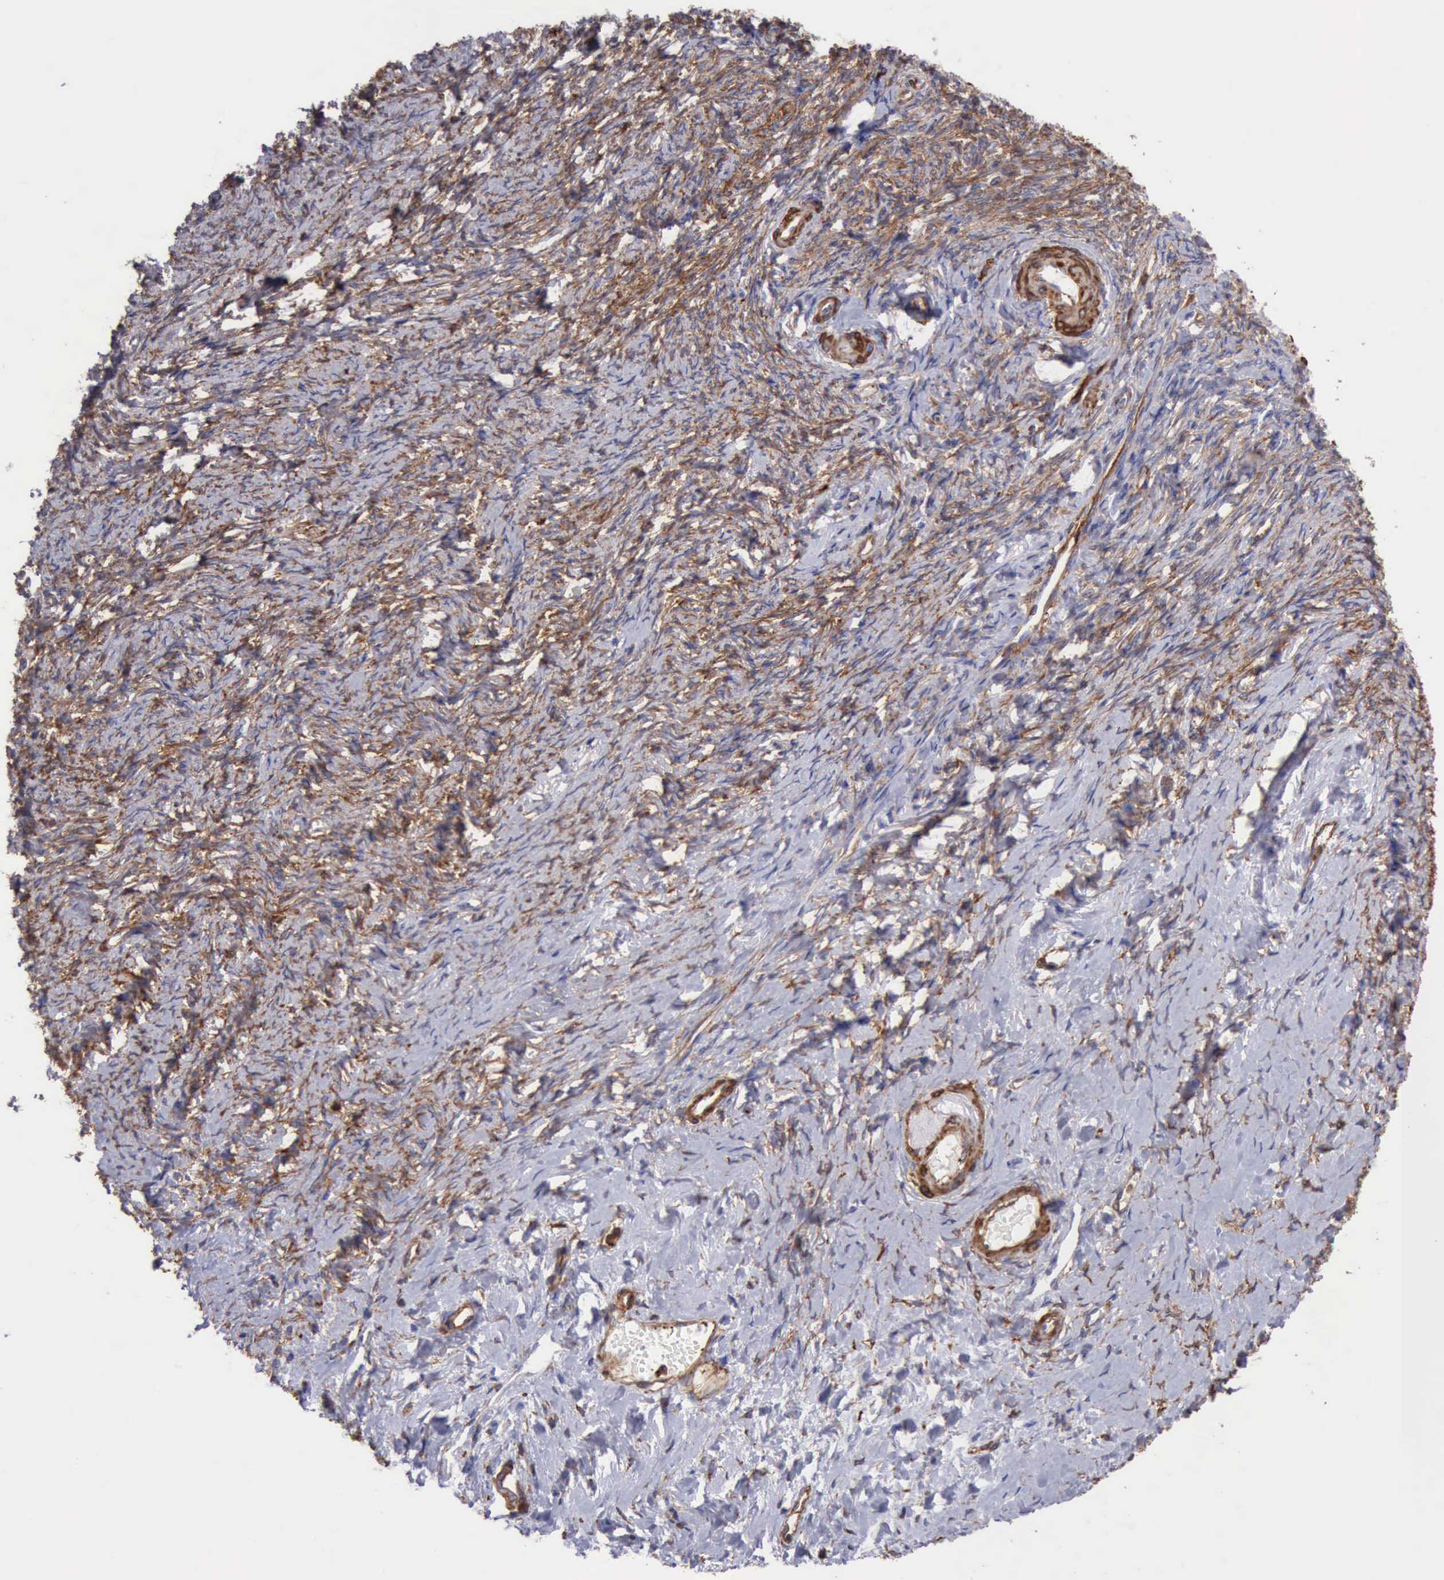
{"staining": {"intensity": "weak", "quantity": ">75%", "location": "cytoplasmic/membranous"}, "tissue": "ovarian cancer", "cell_type": "Tumor cells", "image_type": "cancer", "snomed": [{"axis": "morphology", "description": "Normal tissue, NOS"}, {"axis": "morphology", "description": "Cystadenocarcinoma, serous, NOS"}, {"axis": "topography", "description": "Ovary"}], "caption": "This is a histology image of IHC staining of ovarian cancer, which shows weak expression in the cytoplasmic/membranous of tumor cells.", "gene": "FLNA", "patient": {"sex": "female", "age": 62}}